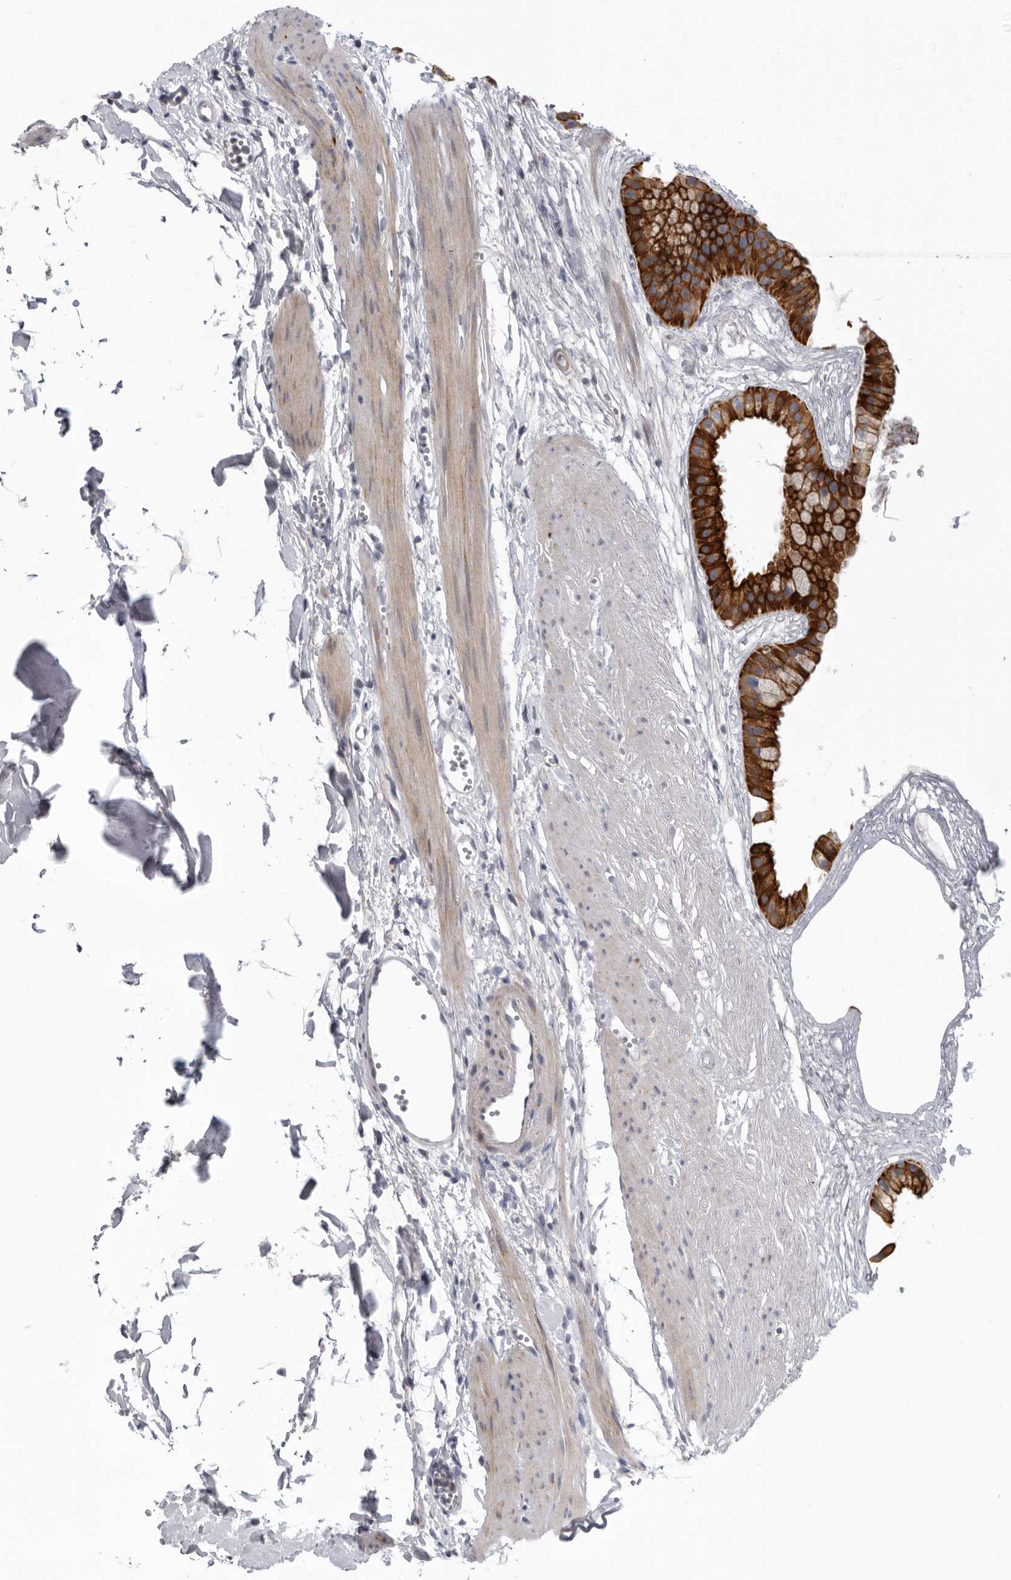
{"staining": {"intensity": "strong", "quantity": ">75%", "location": "cytoplasmic/membranous"}, "tissue": "gallbladder", "cell_type": "Glandular cells", "image_type": "normal", "snomed": [{"axis": "morphology", "description": "Normal tissue, NOS"}, {"axis": "topography", "description": "Gallbladder"}], "caption": "Benign gallbladder demonstrates strong cytoplasmic/membranous positivity in approximately >75% of glandular cells, visualized by immunohistochemistry.", "gene": "USP24", "patient": {"sex": "female", "age": 64}}